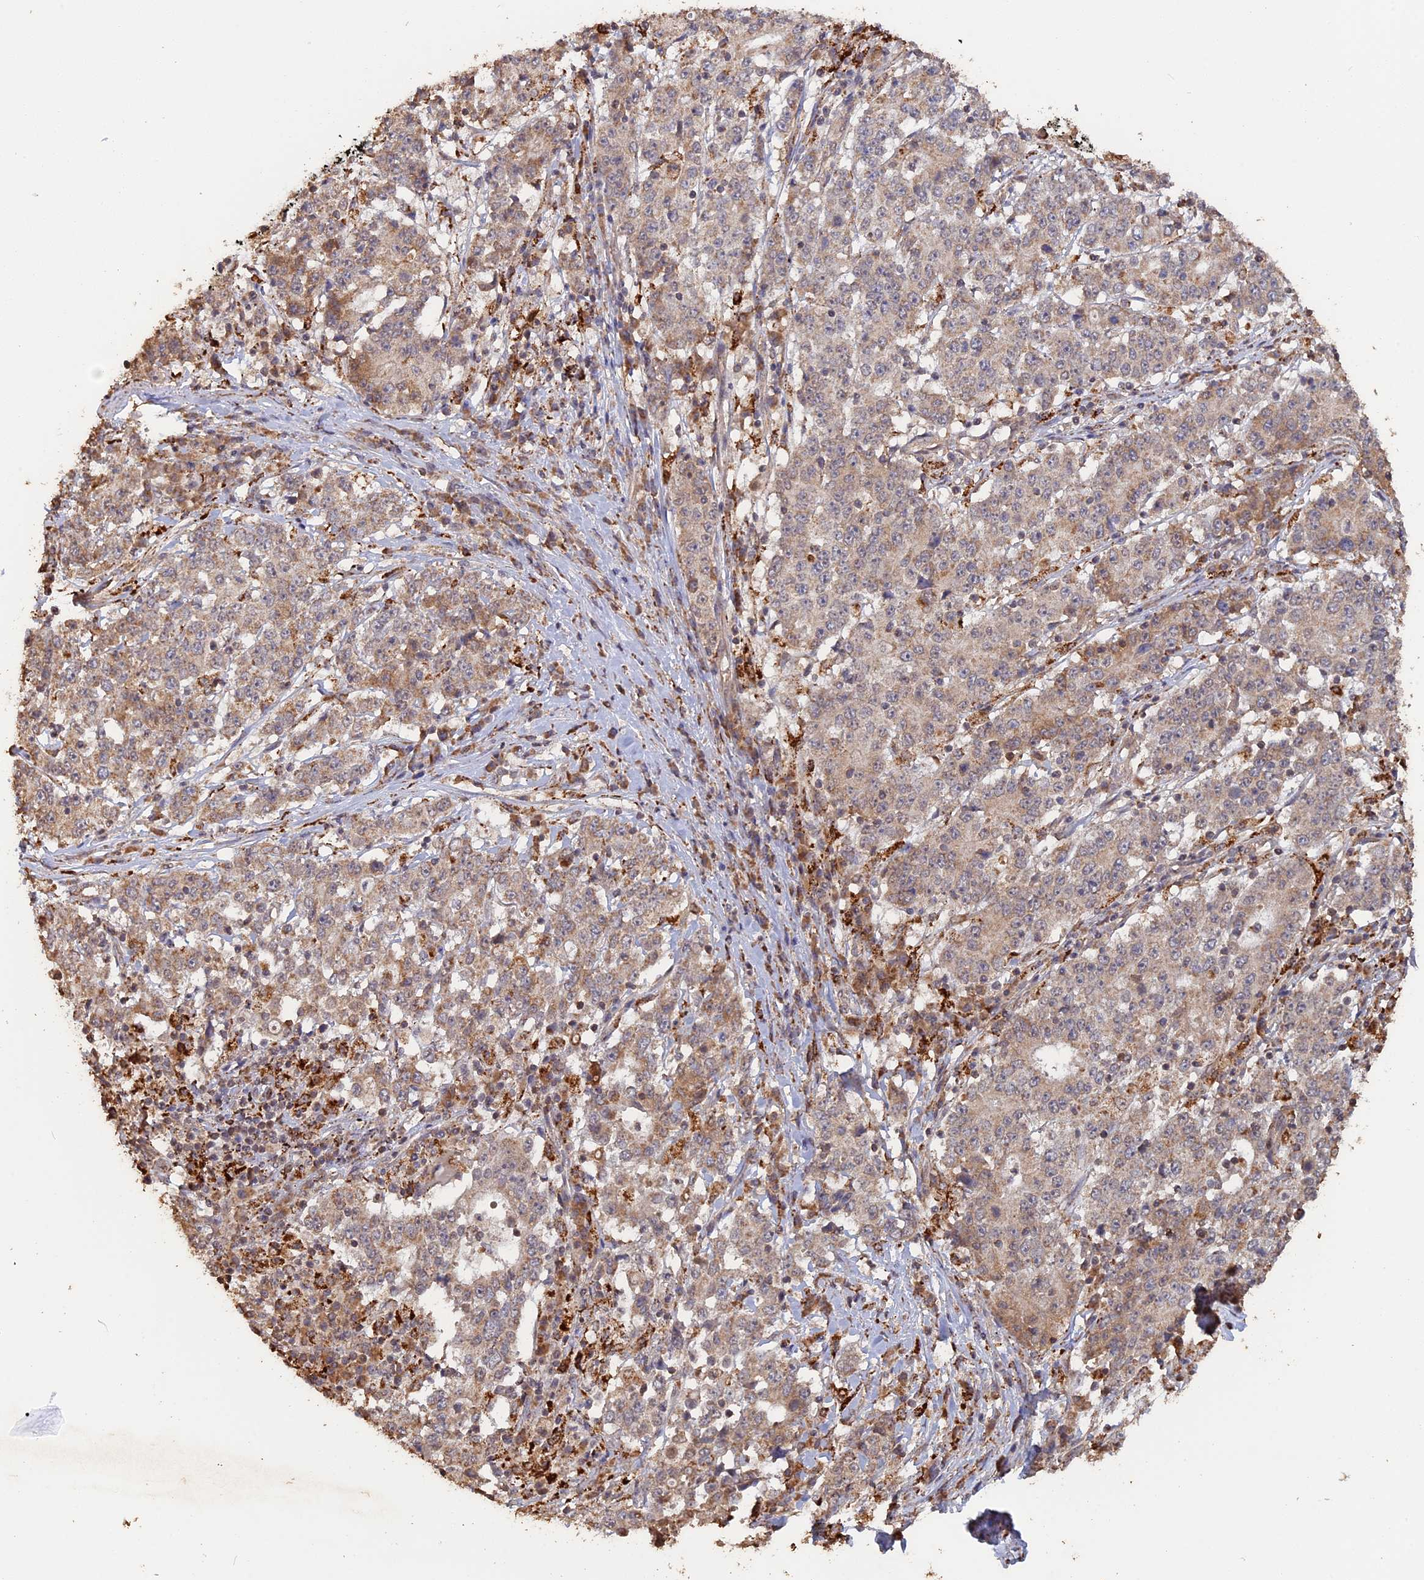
{"staining": {"intensity": "weak", "quantity": ">75%", "location": "cytoplasmic/membranous"}, "tissue": "stomach cancer", "cell_type": "Tumor cells", "image_type": "cancer", "snomed": [{"axis": "morphology", "description": "Adenocarcinoma, NOS"}, {"axis": "topography", "description": "Stomach"}], "caption": "Stomach adenocarcinoma stained with DAB (3,3'-diaminobenzidine) IHC demonstrates low levels of weak cytoplasmic/membranous expression in approximately >75% of tumor cells.", "gene": "FAM210B", "patient": {"sex": "male", "age": 59}}